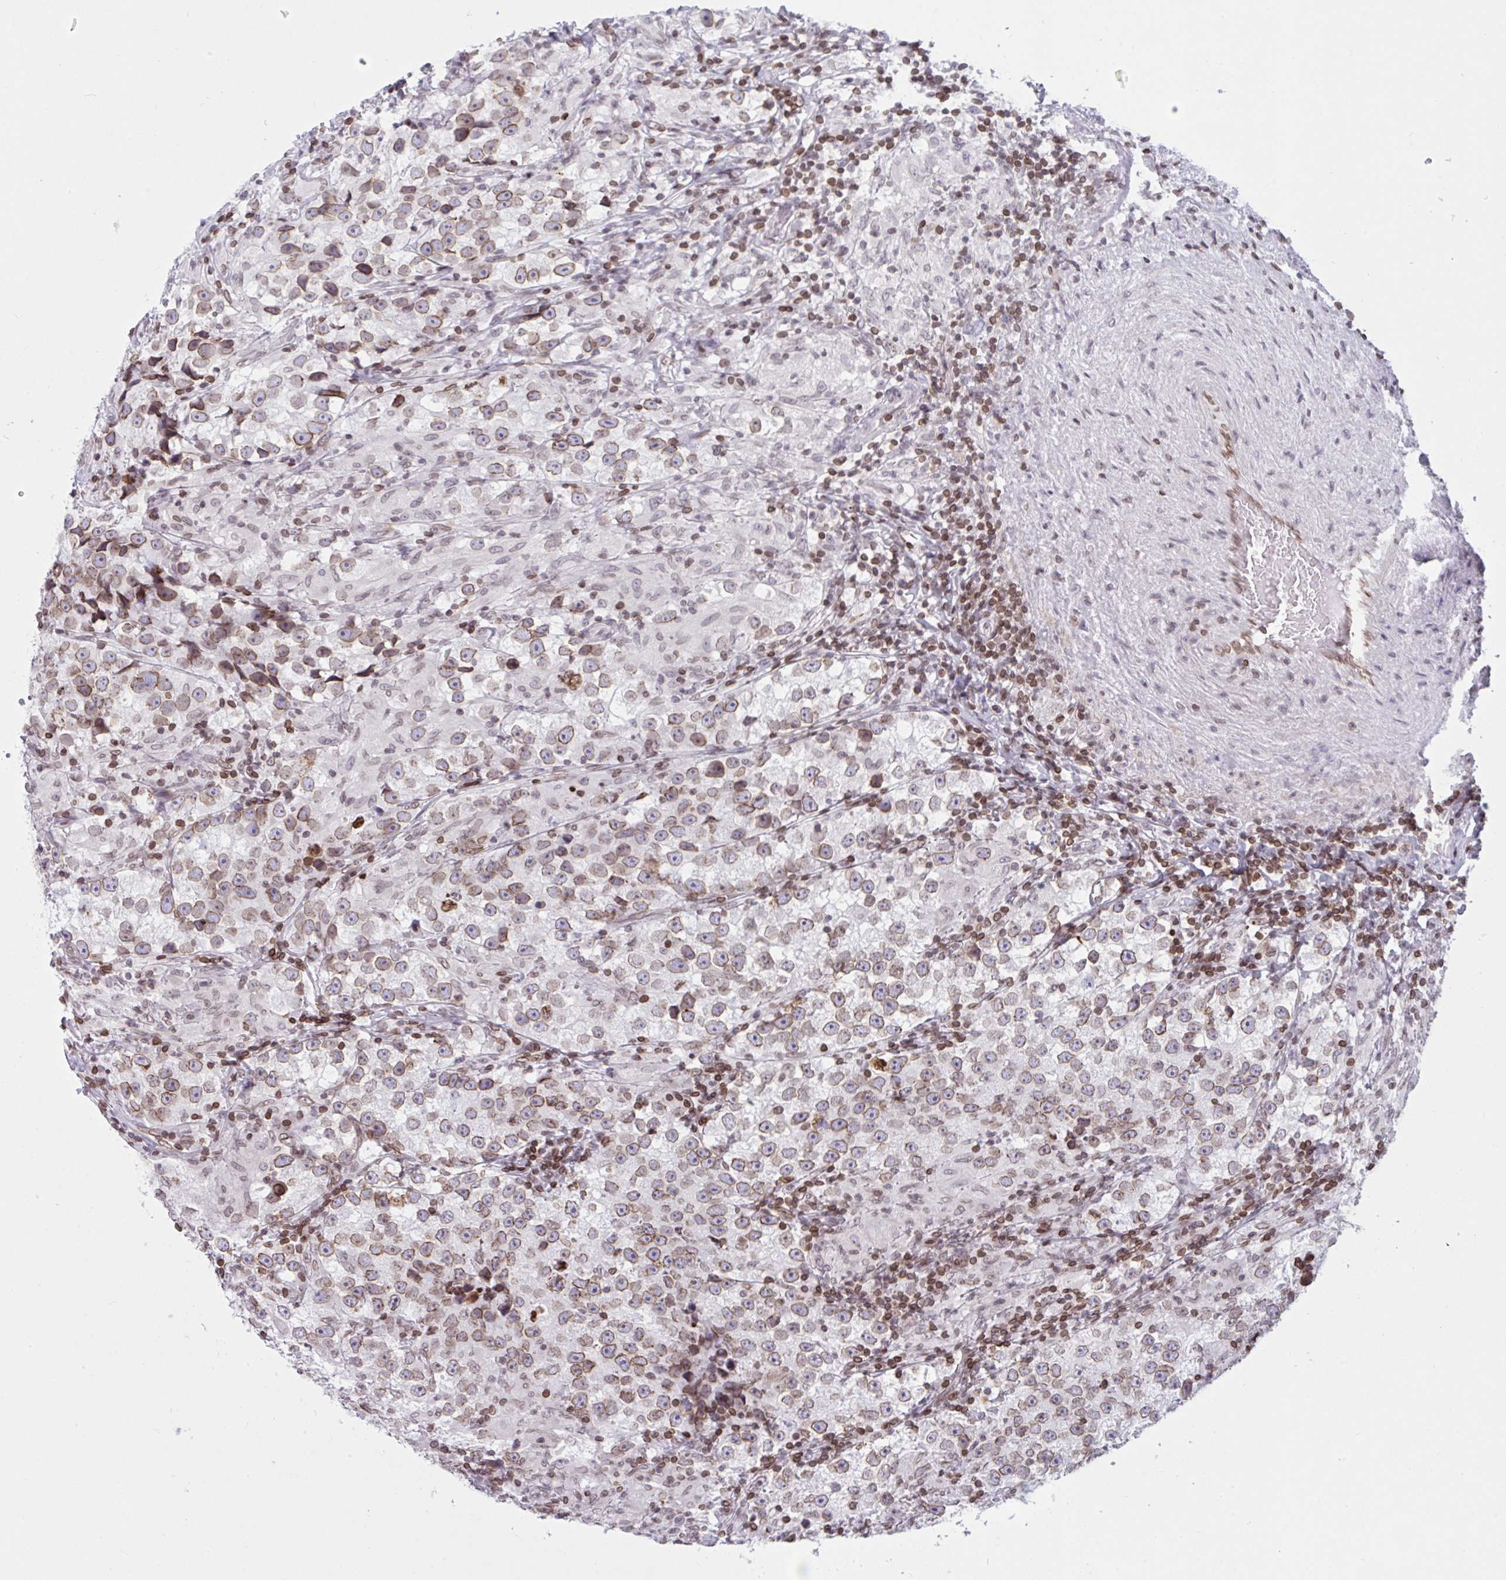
{"staining": {"intensity": "moderate", "quantity": ">75%", "location": "cytoplasmic/membranous,nuclear"}, "tissue": "testis cancer", "cell_type": "Tumor cells", "image_type": "cancer", "snomed": [{"axis": "morphology", "description": "Seminoma, NOS"}, {"axis": "topography", "description": "Testis"}], "caption": "A medium amount of moderate cytoplasmic/membranous and nuclear expression is identified in approximately >75% of tumor cells in testis cancer tissue. Immunohistochemistry stains the protein of interest in brown and the nuclei are stained blue.", "gene": "LMNB2", "patient": {"sex": "male", "age": 46}}